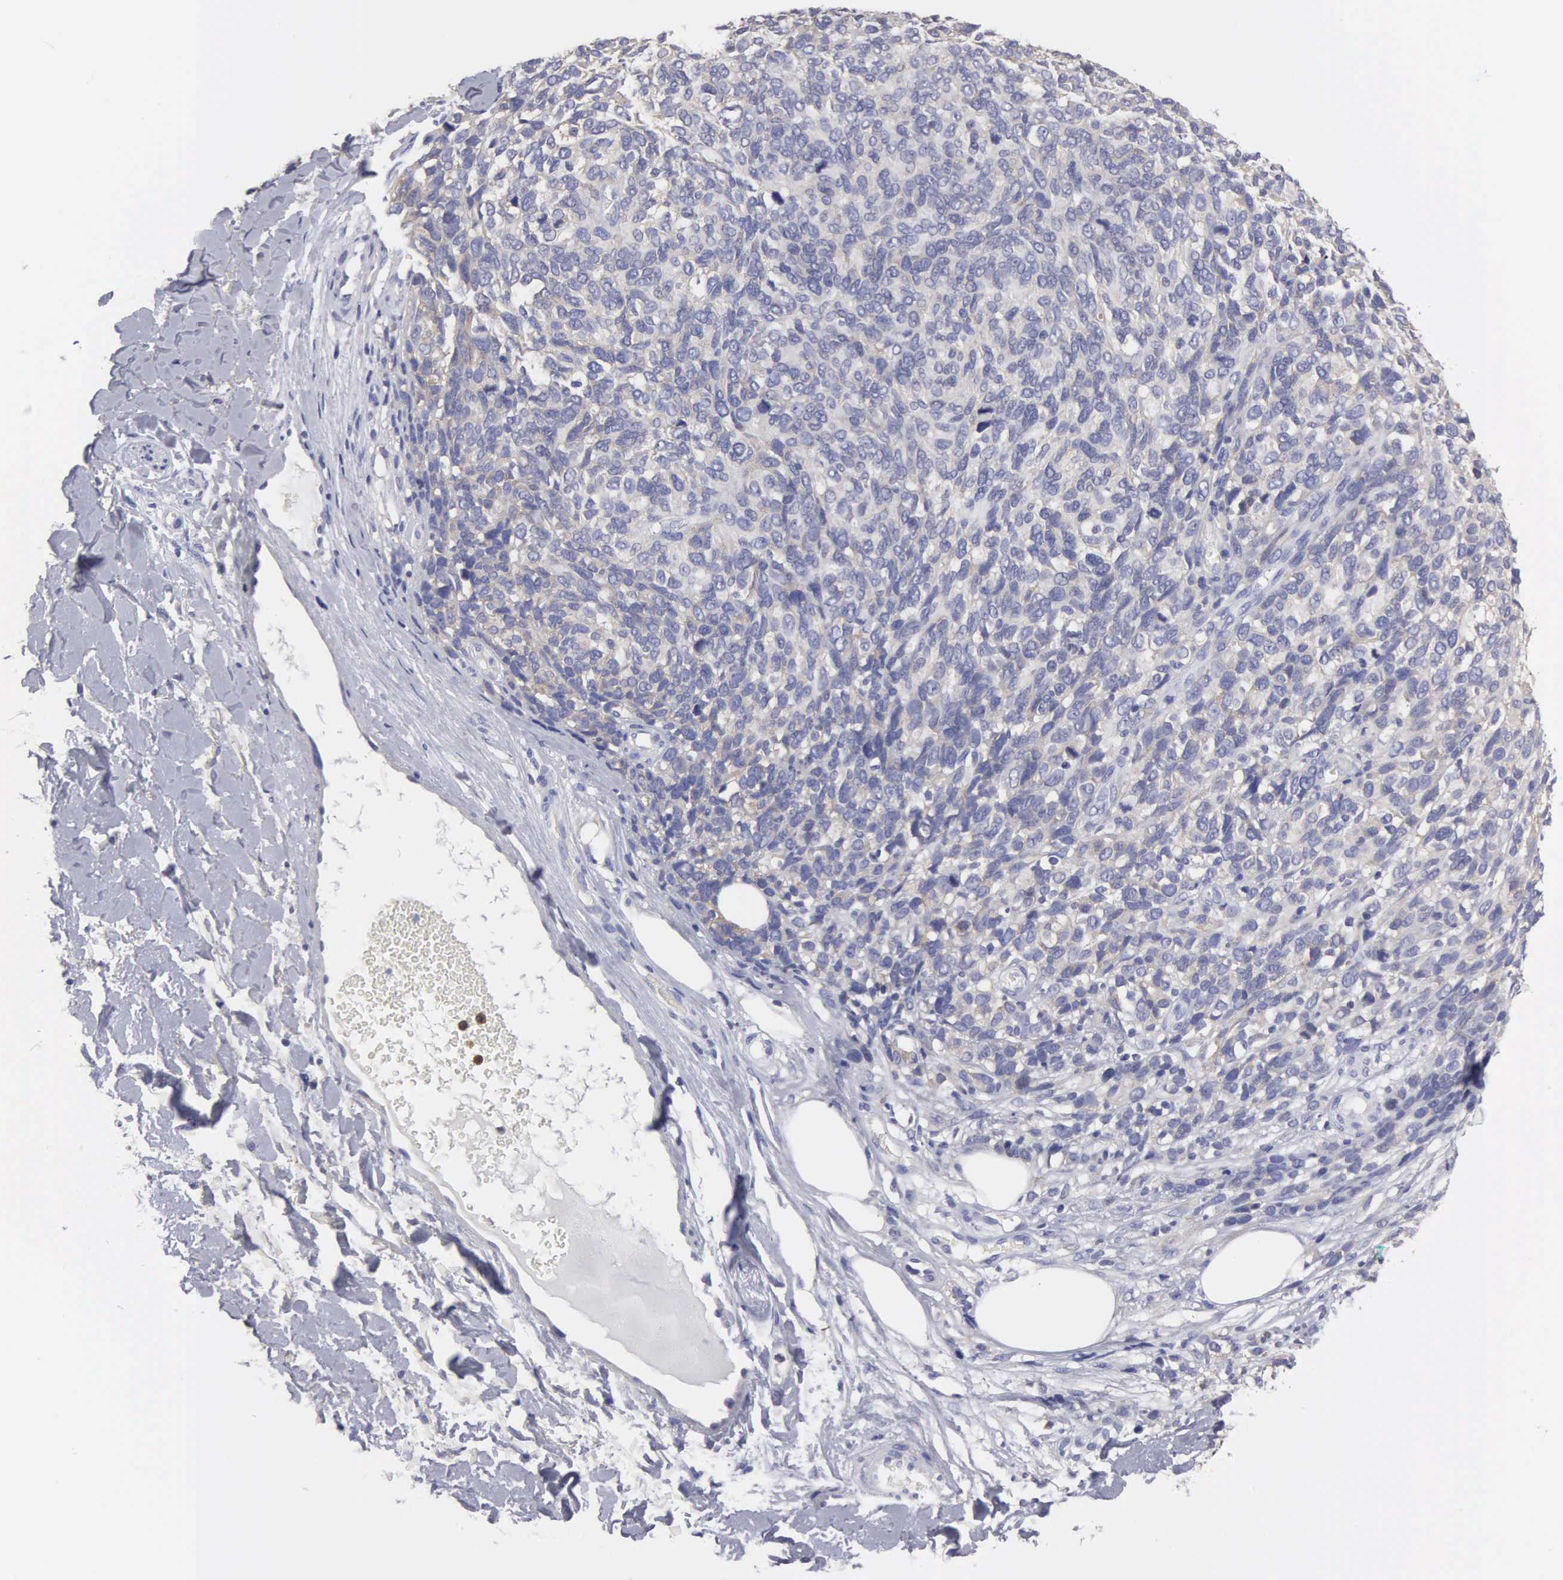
{"staining": {"intensity": "negative", "quantity": "none", "location": "none"}, "tissue": "melanoma", "cell_type": "Tumor cells", "image_type": "cancer", "snomed": [{"axis": "morphology", "description": "Malignant melanoma, NOS"}, {"axis": "topography", "description": "Skin"}], "caption": "IHC photomicrograph of melanoma stained for a protein (brown), which displays no positivity in tumor cells.", "gene": "G6PD", "patient": {"sex": "female", "age": 85}}